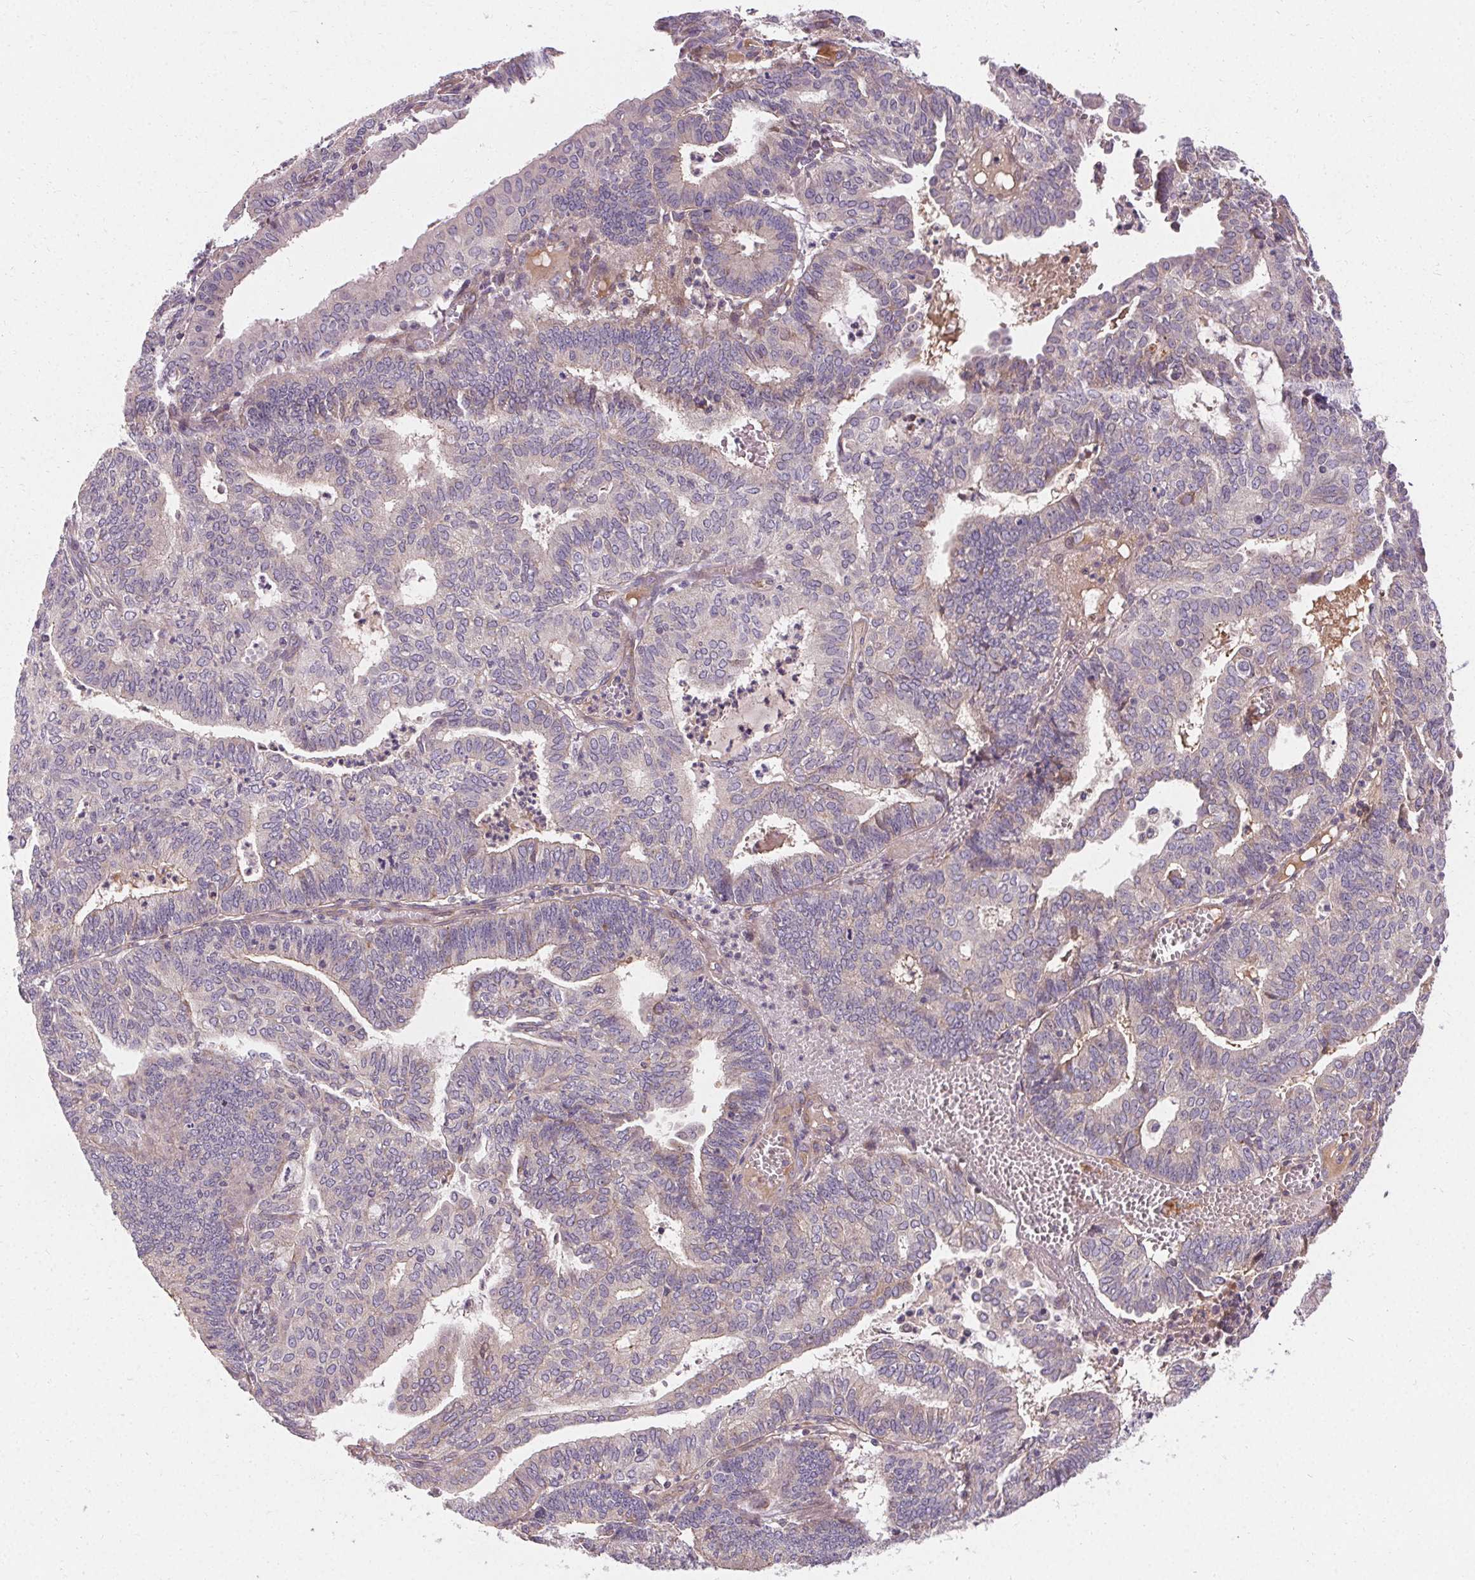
{"staining": {"intensity": "weak", "quantity": "<25%", "location": "cytoplasmic/membranous"}, "tissue": "endometrial cancer", "cell_type": "Tumor cells", "image_type": "cancer", "snomed": [{"axis": "morphology", "description": "Adenocarcinoma, NOS"}, {"axis": "topography", "description": "Endometrium"}], "caption": "A high-resolution image shows IHC staining of adenocarcinoma (endometrial), which shows no significant staining in tumor cells.", "gene": "APLP1", "patient": {"sex": "female", "age": 61}}